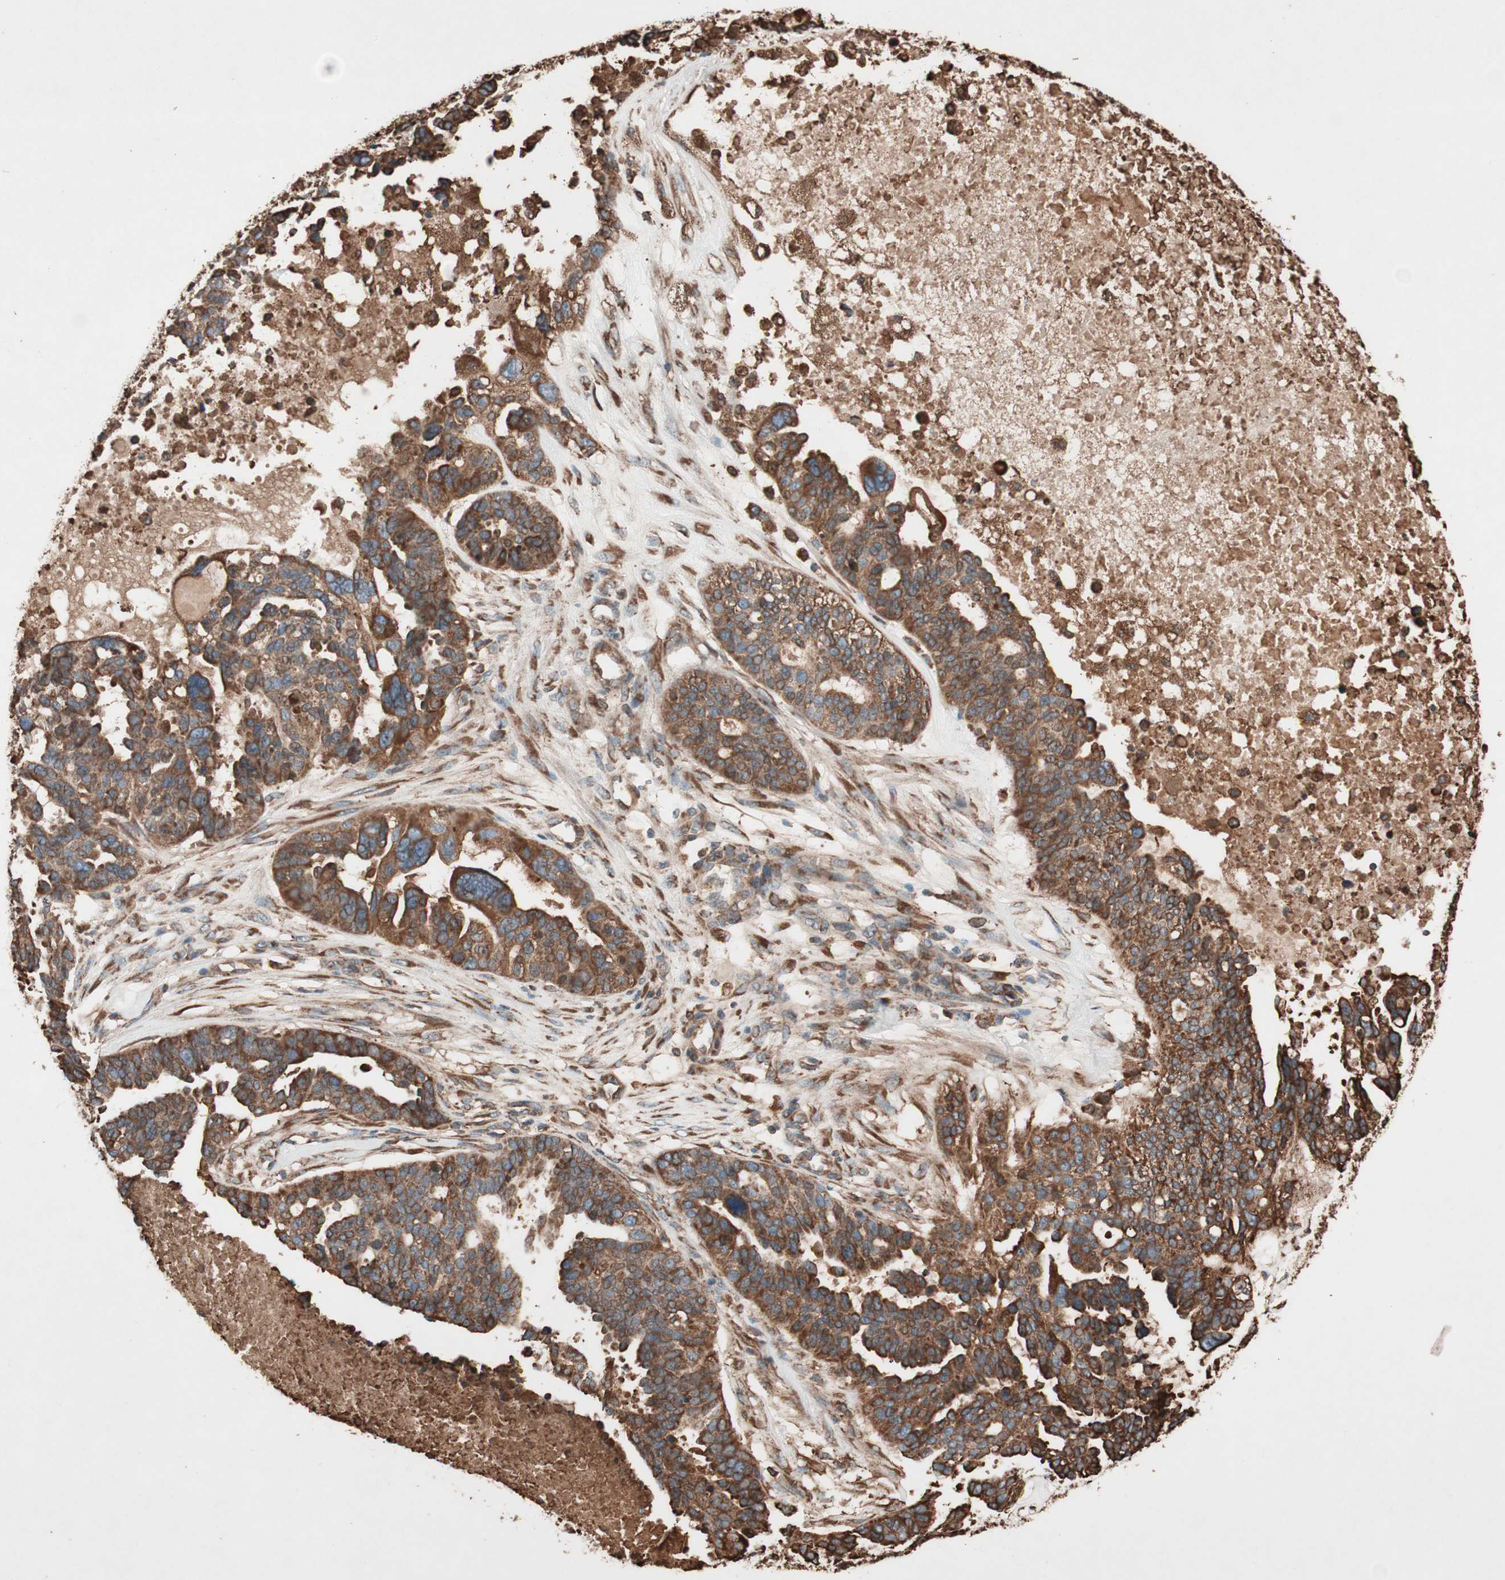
{"staining": {"intensity": "strong", "quantity": ">75%", "location": "cytoplasmic/membranous"}, "tissue": "ovarian cancer", "cell_type": "Tumor cells", "image_type": "cancer", "snomed": [{"axis": "morphology", "description": "Cystadenocarcinoma, serous, NOS"}, {"axis": "topography", "description": "Ovary"}], "caption": "A micrograph showing strong cytoplasmic/membranous staining in approximately >75% of tumor cells in ovarian cancer, as visualized by brown immunohistochemical staining.", "gene": "VEGFA", "patient": {"sex": "female", "age": 59}}